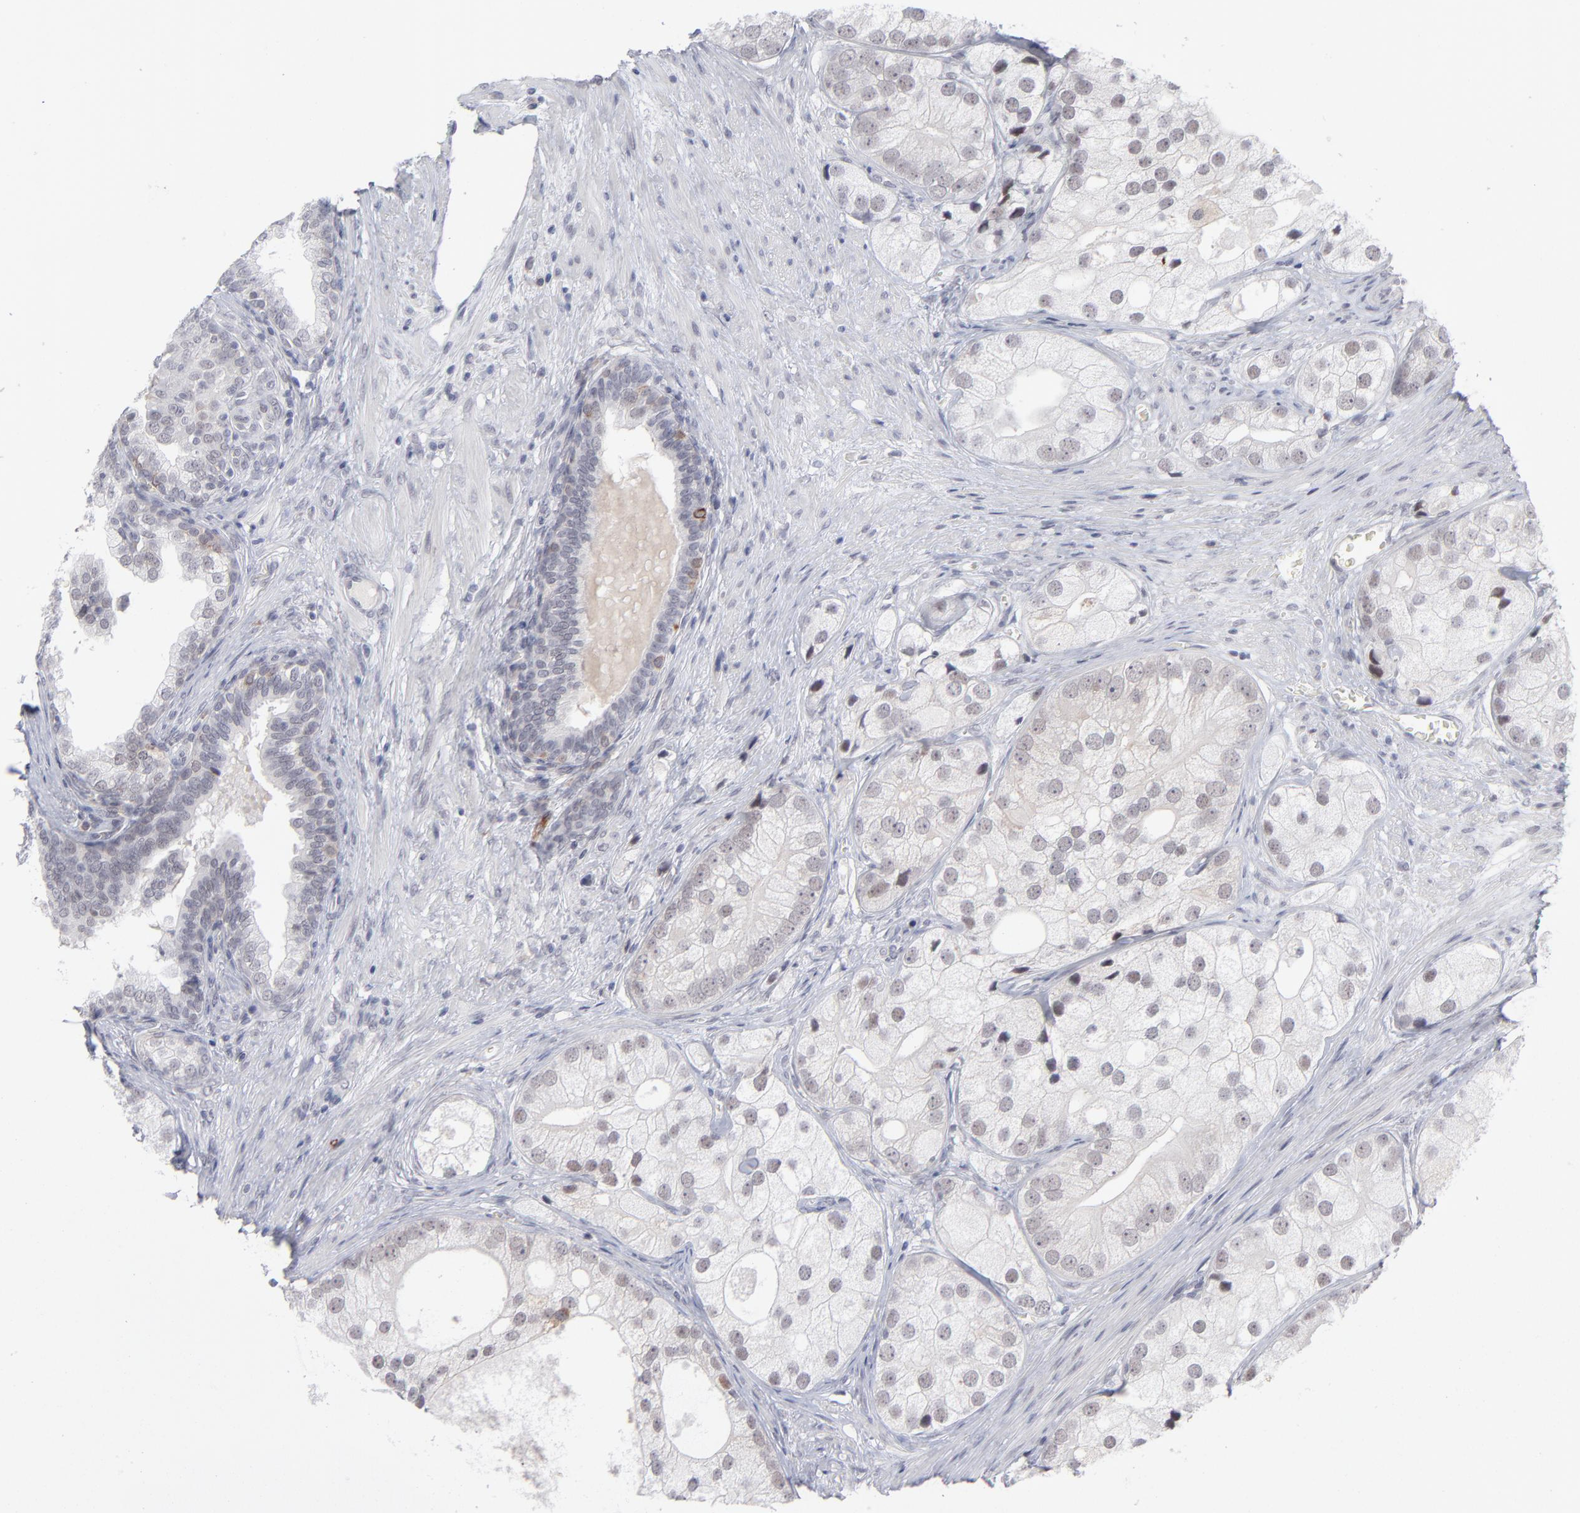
{"staining": {"intensity": "weak", "quantity": "25%-75%", "location": "cytoplasmic/membranous"}, "tissue": "prostate cancer", "cell_type": "Tumor cells", "image_type": "cancer", "snomed": [{"axis": "morphology", "description": "Adenocarcinoma, Low grade"}, {"axis": "topography", "description": "Prostate"}], "caption": "Prostate cancer was stained to show a protein in brown. There is low levels of weak cytoplasmic/membranous staining in about 25%-75% of tumor cells.", "gene": "CCR2", "patient": {"sex": "male", "age": 69}}